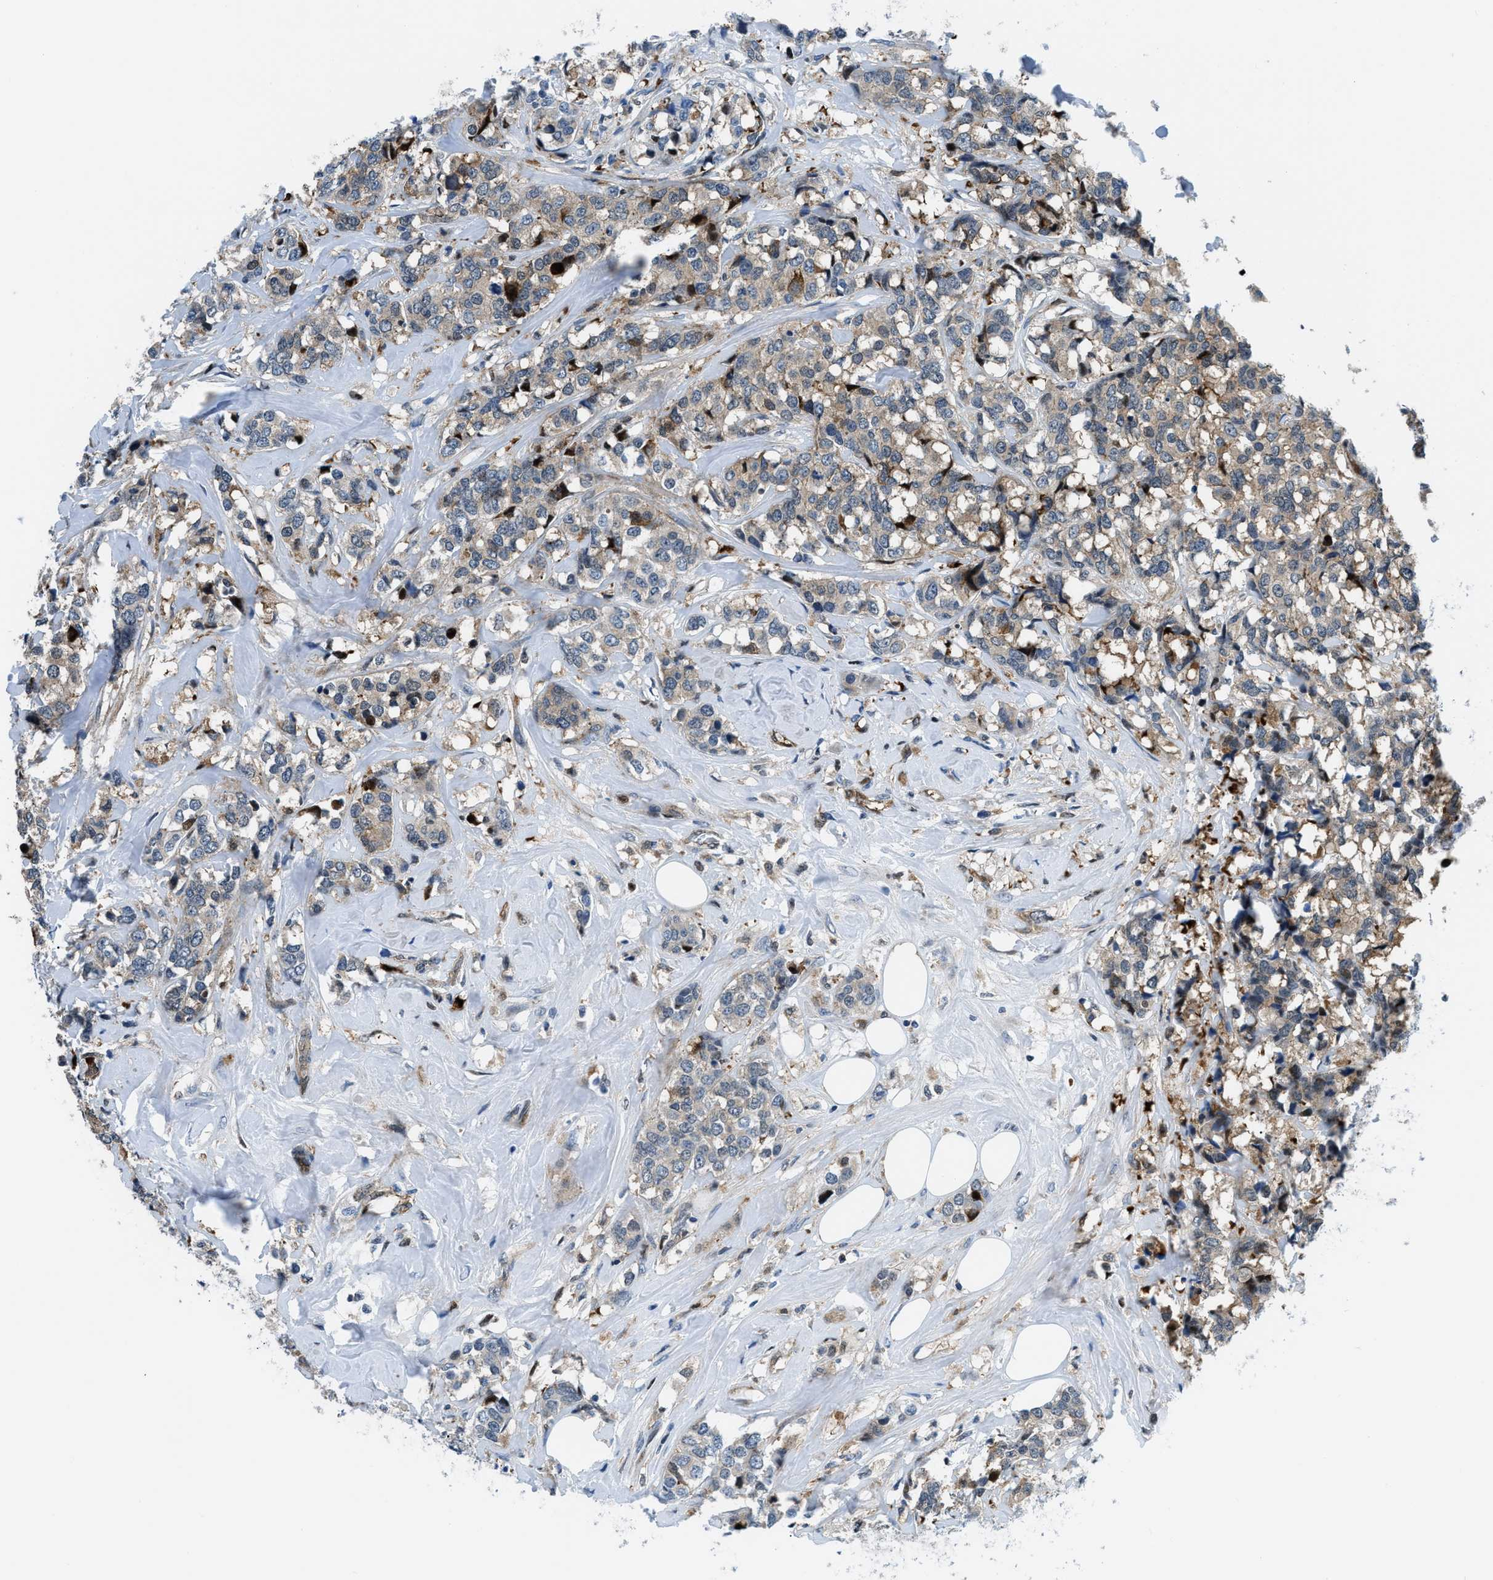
{"staining": {"intensity": "moderate", "quantity": ">75%", "location": "cytoplasmic/membranous"}, "tissue": "breast cancer", "cell_type": "Tumor cells", "image_type": "cancer", "snomed": [{"axis": "morphology", "description": "Lobular carcinoma"}, {"axis": "topography", "description": "Breast"}], "caption": "Tumor cells exhibit moderate cytoplasmic/membranous expression in about >75% of cells in breast cancer.", "gene": "YWHAE", "patient": {"sex": "female", "age": 59}}